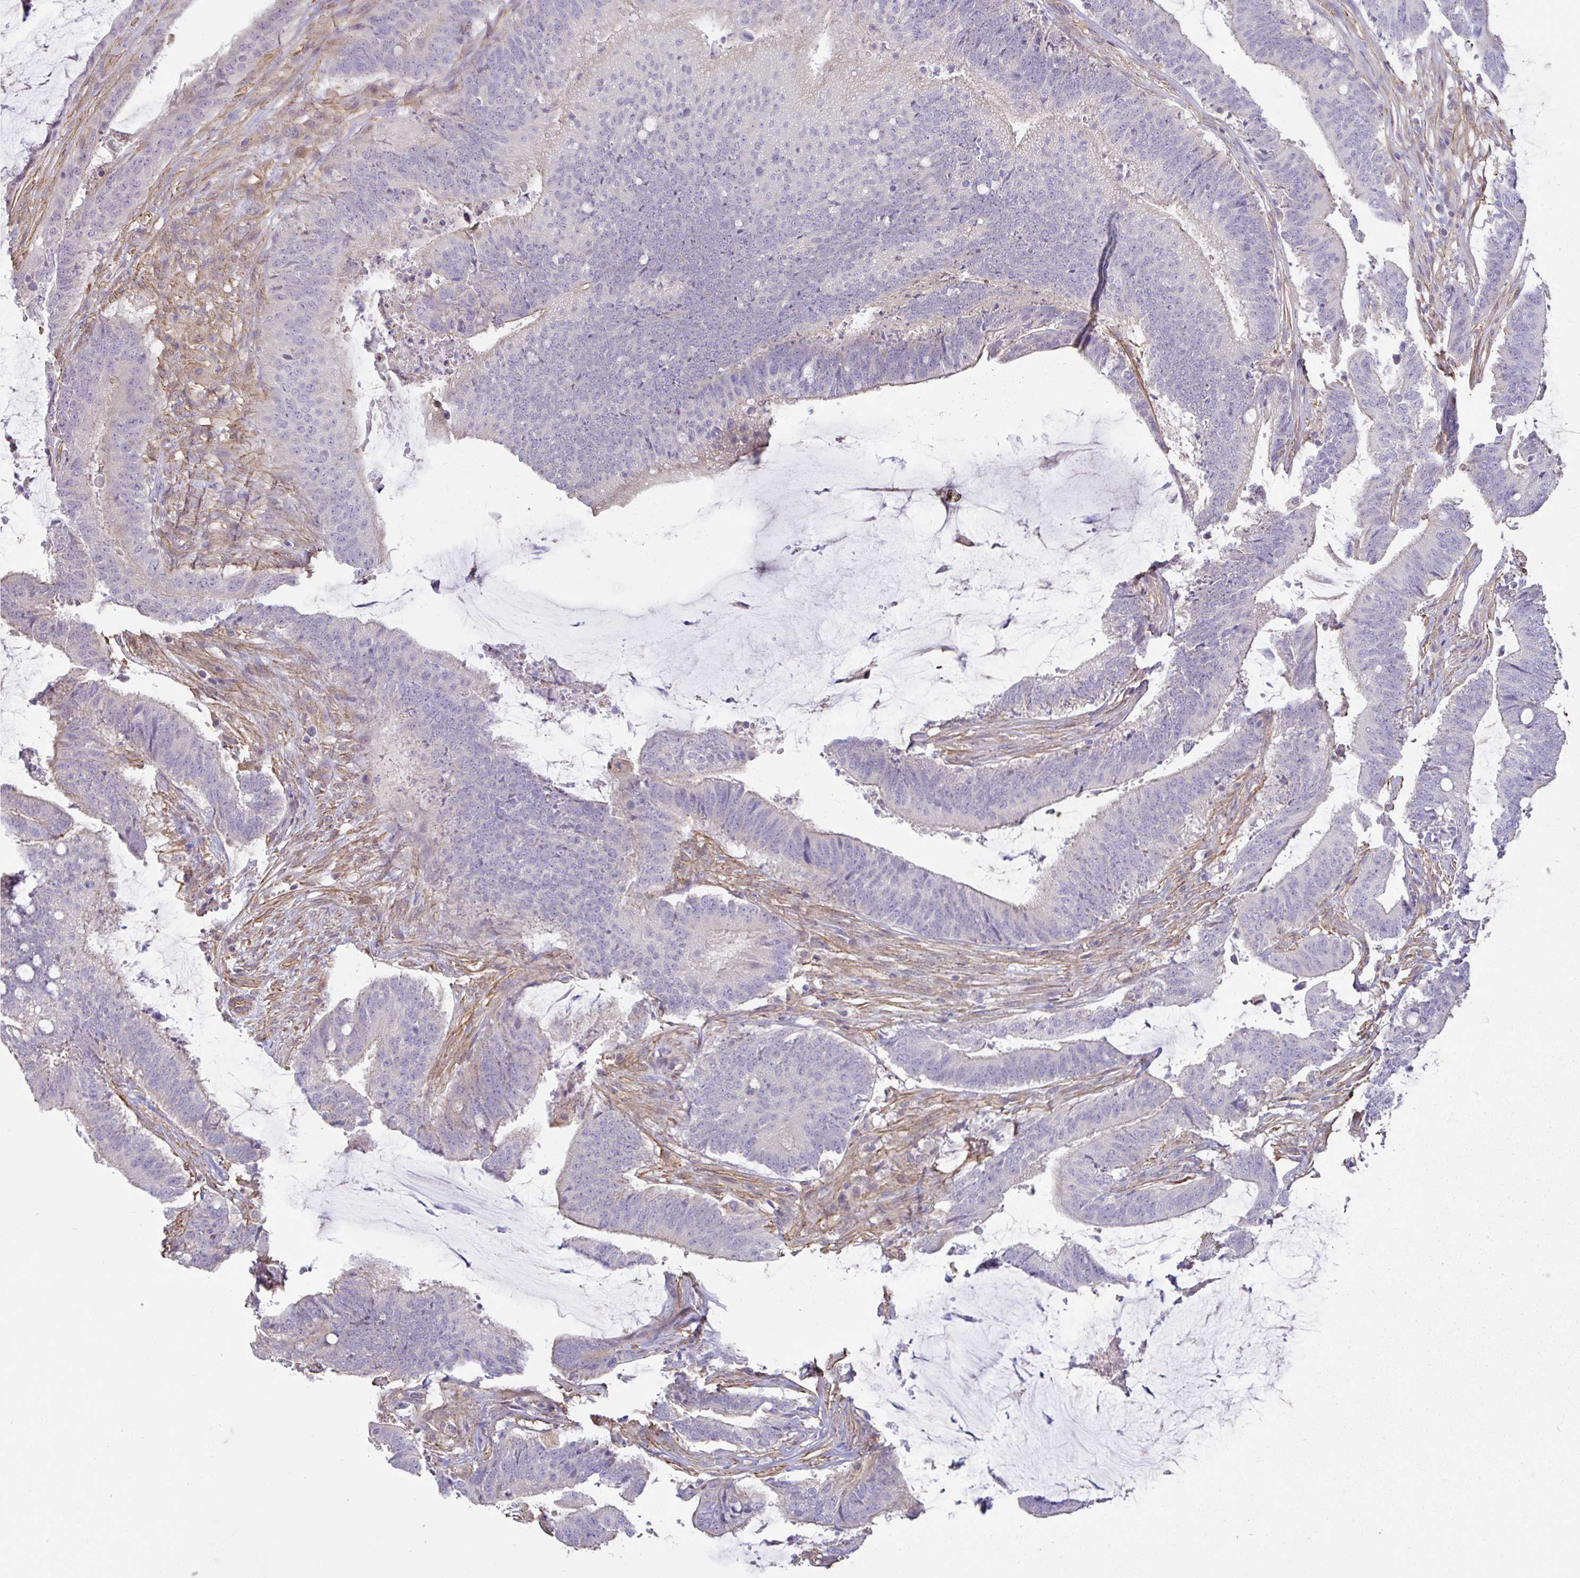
{"staining": {"intensity": "negative", "quantity": "none", "location": "none"}, "tissue": "colorectal cancer", "cell_type": "Tumor cells", "image_type": "cancer", "snomed": [{"axis": "morphology", "description": "Adenocarcinoma, NOS"}, {"axis": "topography", "description": "Colon"}], "caption": "Tumor cells show no significant staining in colorectal cancer (adenocarcinoma).", "gene": "PLCD4", "patient": {"sex": "female", "age": 43}}